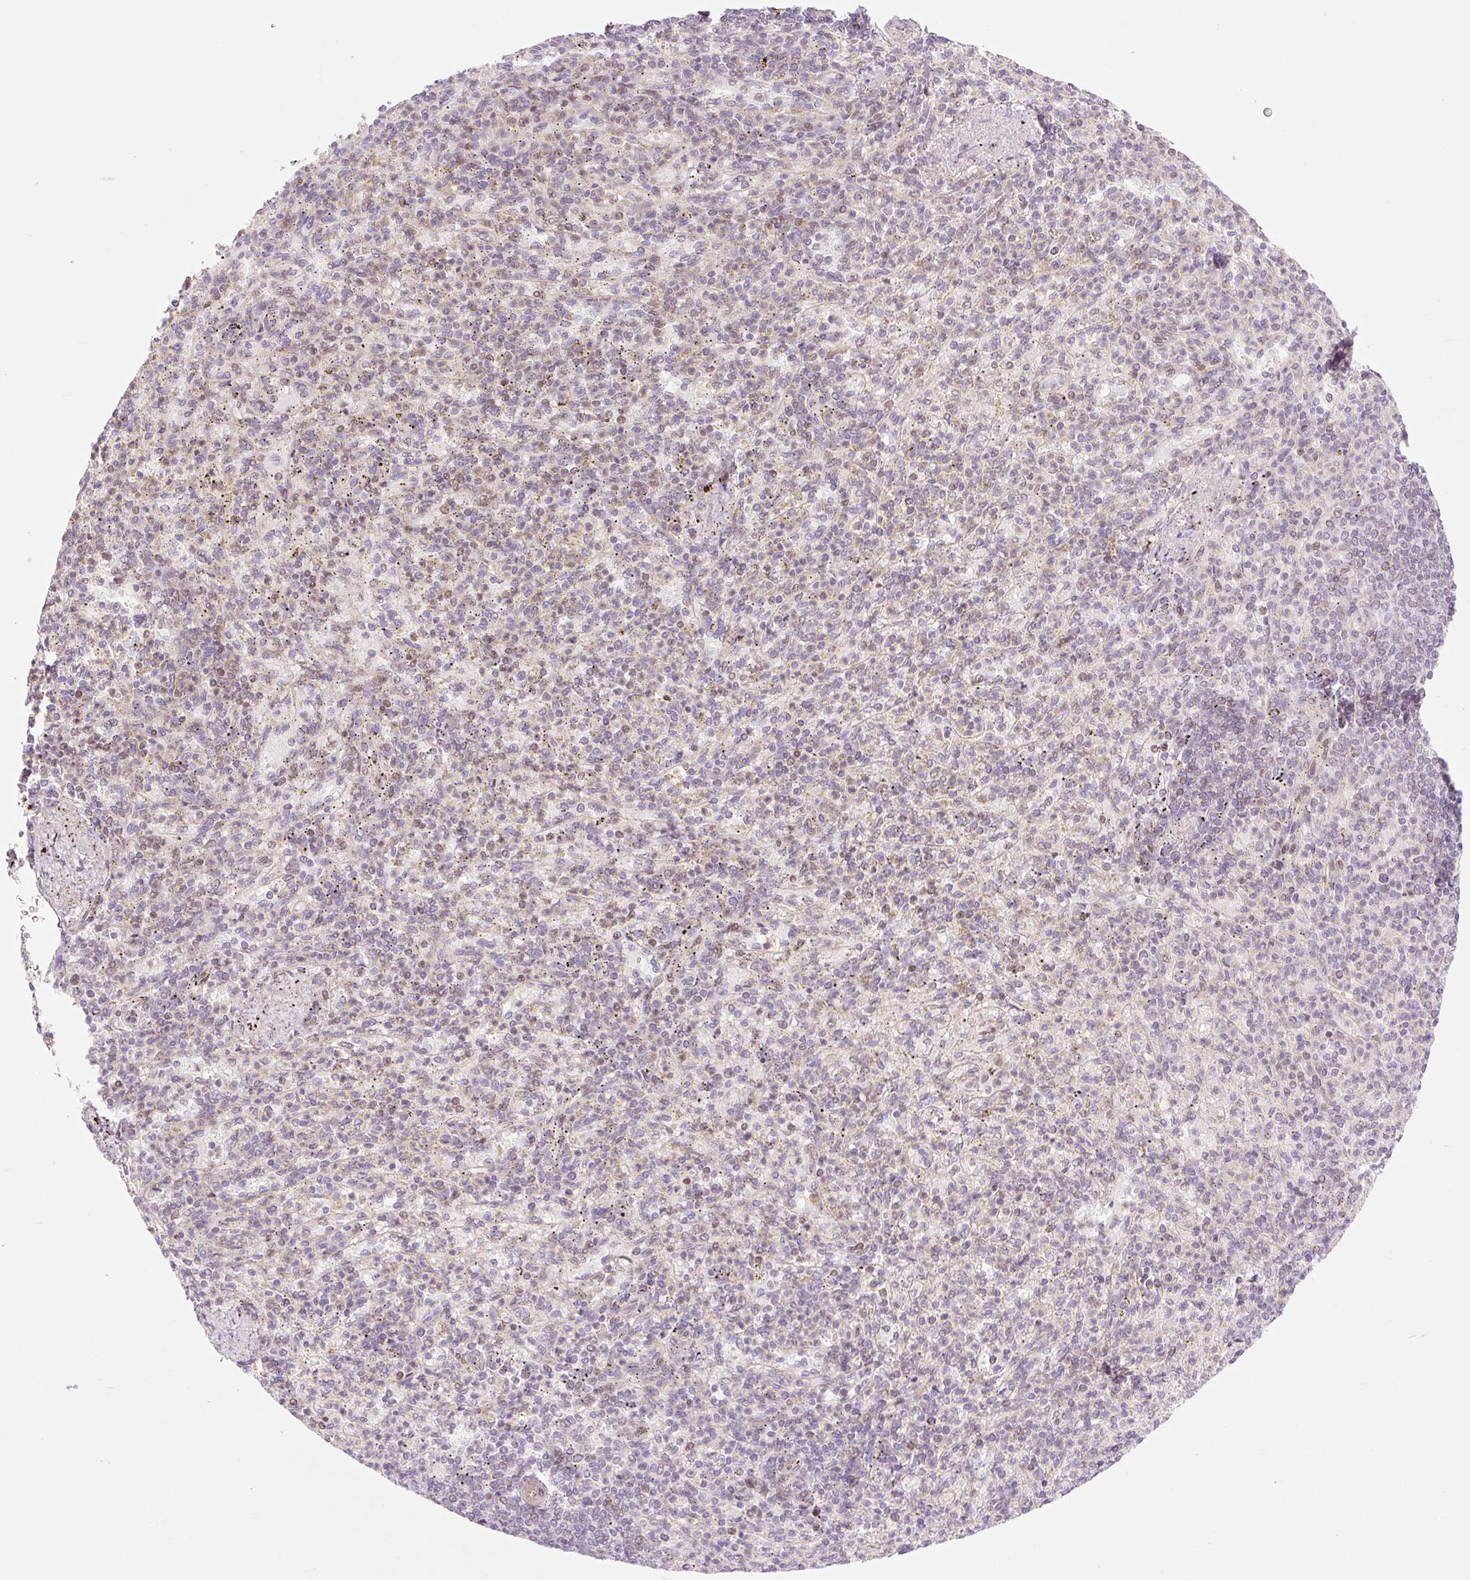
{"staining": {"intensity": "weak", "quantity": "<25%", "location": "nuclear"}, "tissue": "spleen", "cell_type": "Cells in red pulp", "image_type": "normal", "snomed": [{"axis": "morphology", "description": "Normal tissue, NOS"}, {"axis": "topography", "description": "Spleen"}], "caption": "Immunohistochemistry (IHC) of unremarkable spleen reveals no positivity in cells in red pulp. Nuclei are stained in blue.", "gene": "ZNF394", "patient": {"sex": "female", "age": 74}}